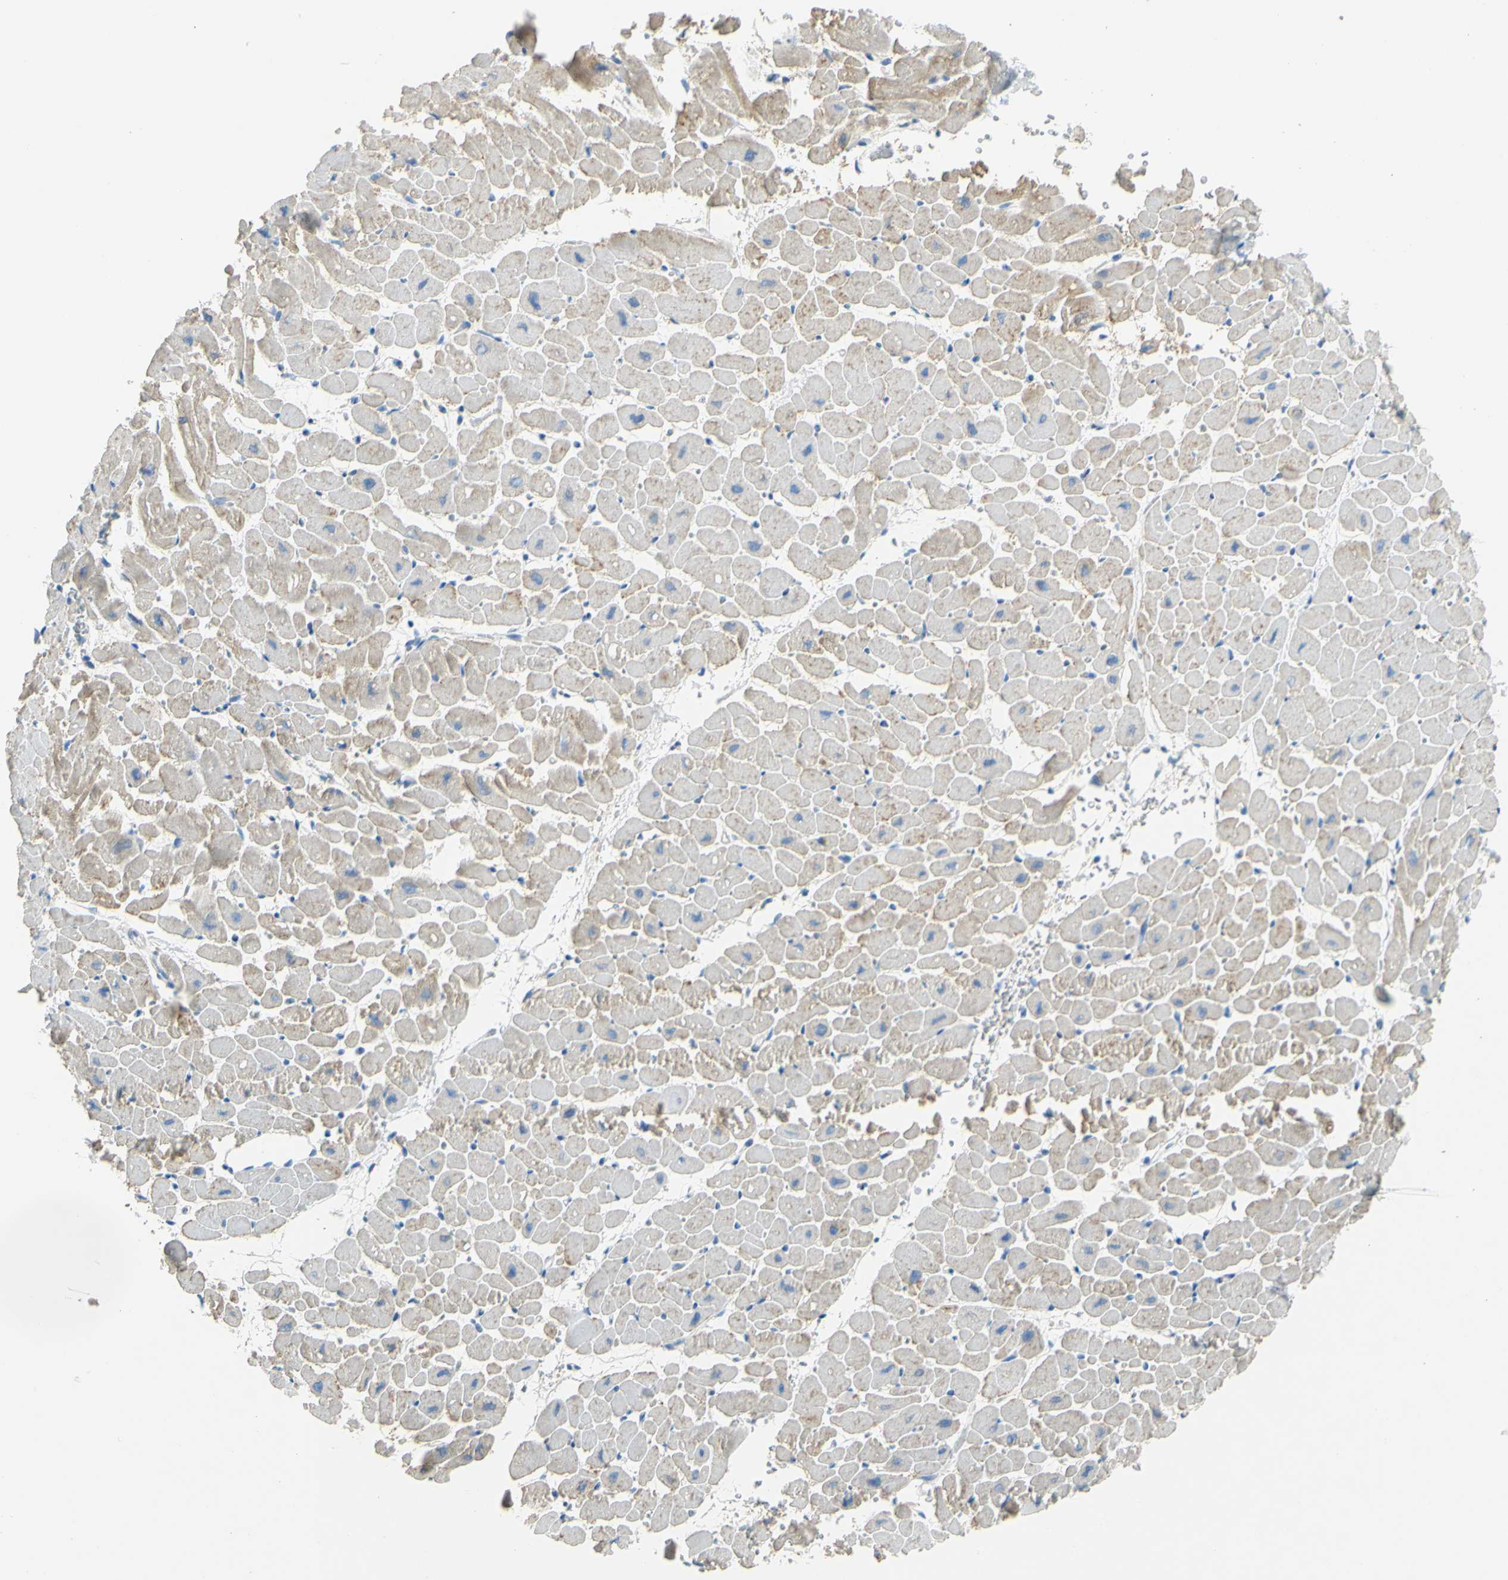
{"staining": {"intensity": "negative", "quantity": "none", "location": "none"}, "tissue": "heart muscle", "cell_type": "Cardiomyocytes", "image_type": "normal", "snomed": [{"axis": "morphology", "description": "Normal tissue, NOS"}, {"axis": "topography", "description": "Heart"}], "caption": "Protein analysis of benign heart muscle displays no significant expression in cardiomyocytes. The staining was performed using DAB (3,3'-diaminobenzidine) to visualize the protein expression in brown, while the nuclei were stained in blue with hematoxylin (Magnification: 20x).", "gene": "CDH10", "patient": {"sex": "male", "age": 45}}